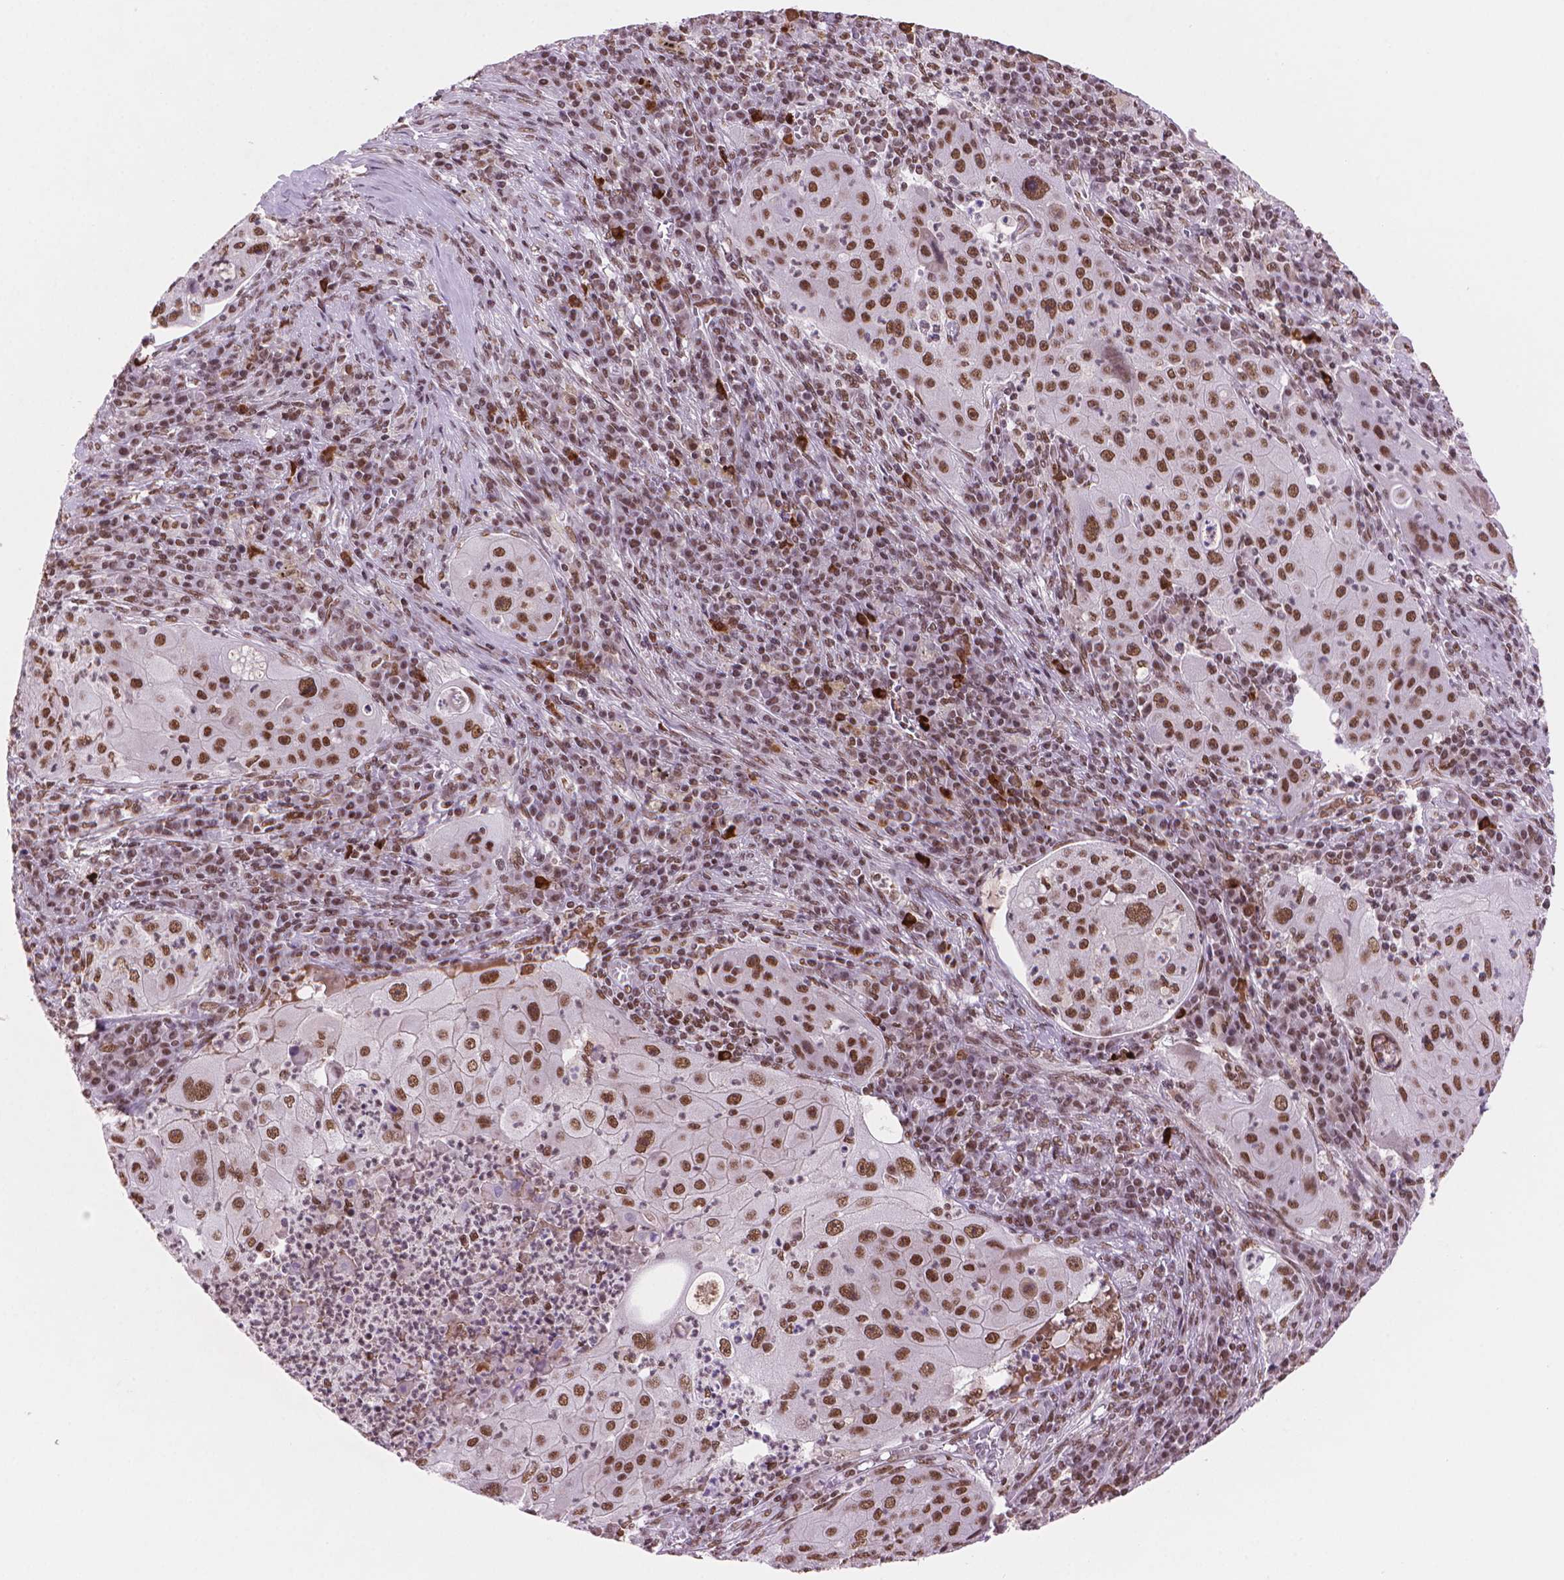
{"staining": {"intensity": "moderate", "quantity": ">75%", "location": "nuclear"}, "tissue": "lung cancer", "cell_type": "Tumor cells", "image_type": "cancer", "snomed": [{"axis": "morphology", "description": "Squamous cell carcinoma, NOS"}, {"axis": "topography", "description": "Lung"}], "caption": "High-magnification brightfield microscopy of lung cancer (squamous cell carcinoma) stained with DAB (brown) and counterstained with hematoxylin (blue). tumor cells exhibit moderate nuclear positivity is identified in approximately>75% of cells.", "gene": "RPA4", "patient": {"sex": "female", "age": 59}}